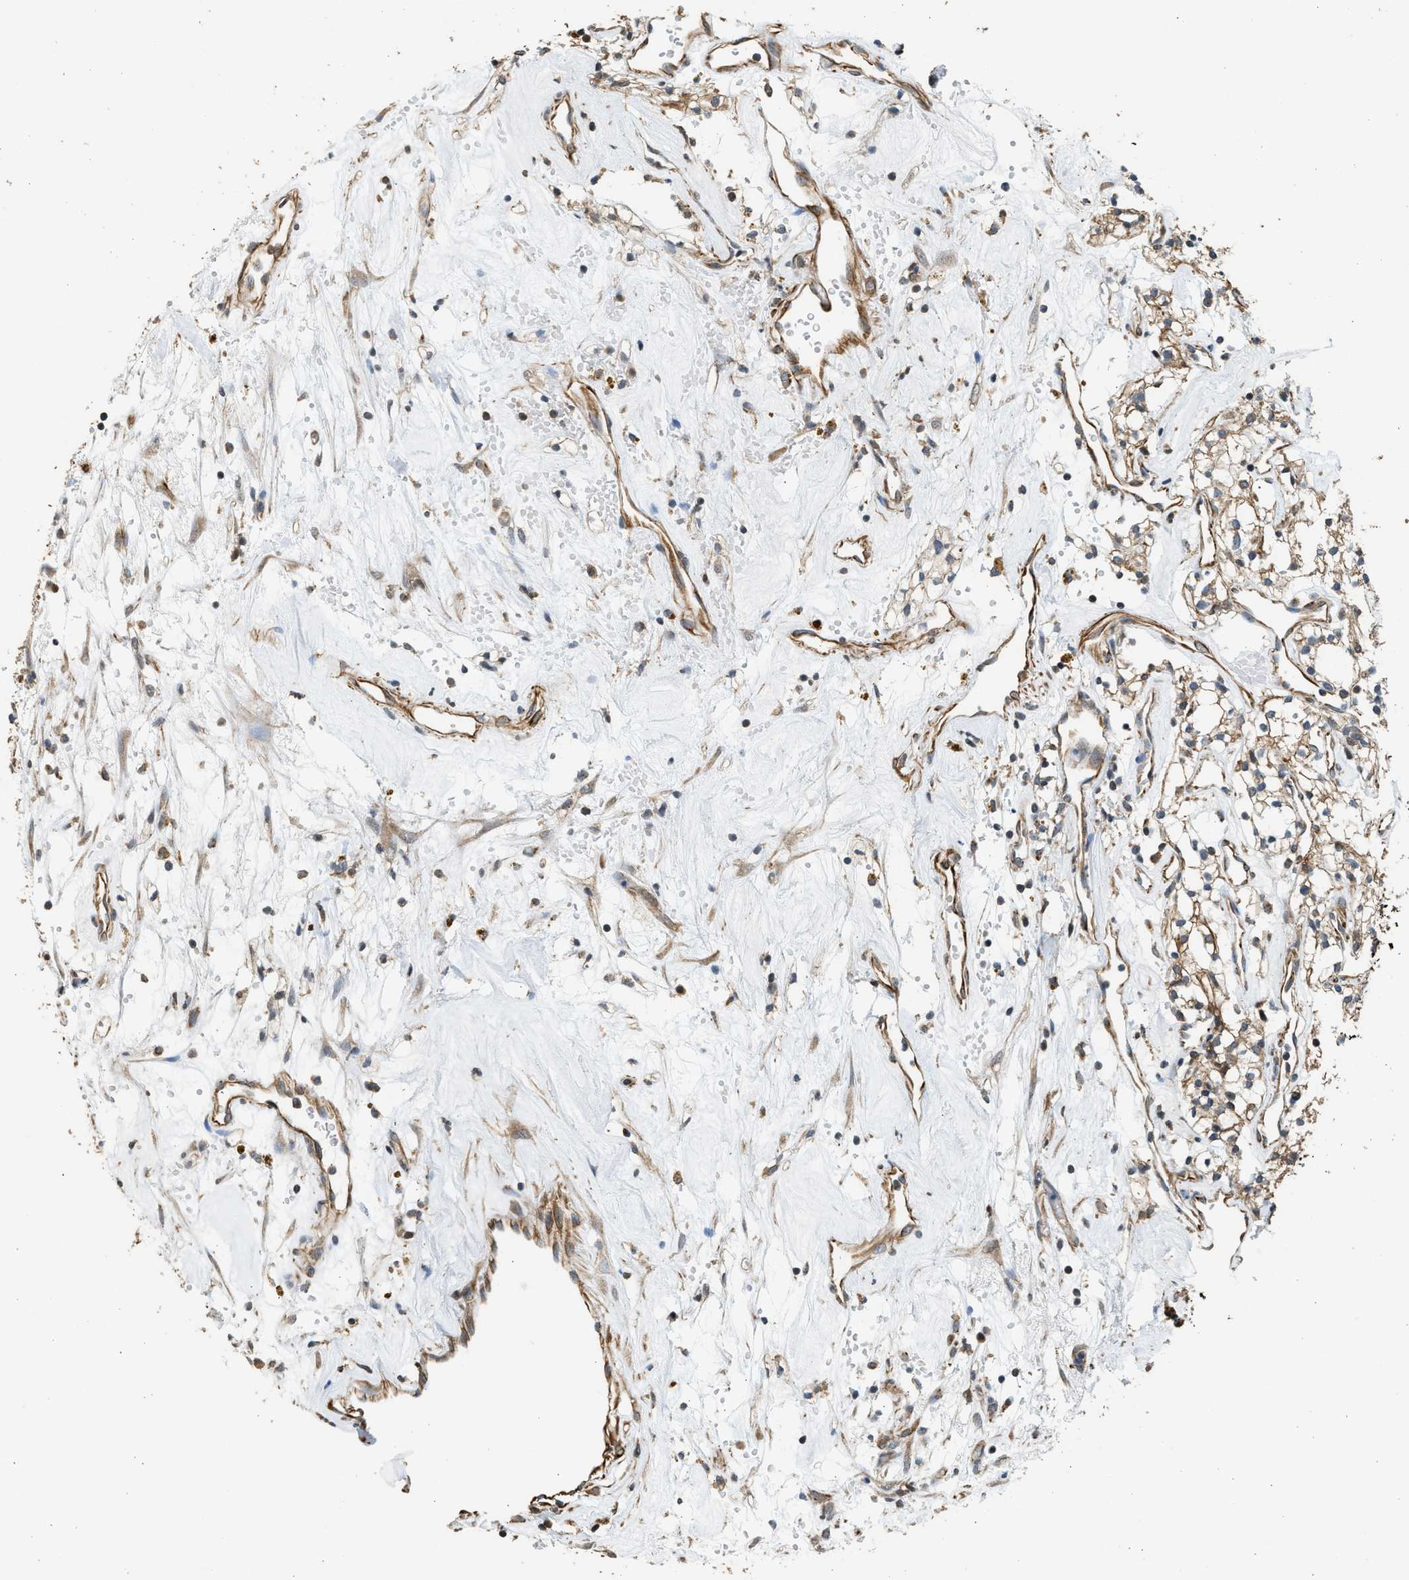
{"staining": {"intensity": "moderate", "quantity": ">75%", "location": "cytoplasmic/membranous"}, "tissue": "renal cancer", "cell_type": "Tumor cells", "image_type": "cancer", "snomed": [{"axis": "morphology", "description": "Adenocarcinoma, NOS"}, {"axis": "topography", "description": "Kidney"}], "caption": "Approximately >75% of tumor cells in adenocarcinoma (renal) show moderate cytoplasmic/membranous protein staining as visualized by brown immunohistochemical staining.", "gene": "PCLO", "patient": {"sex": "male", "age": 59}}